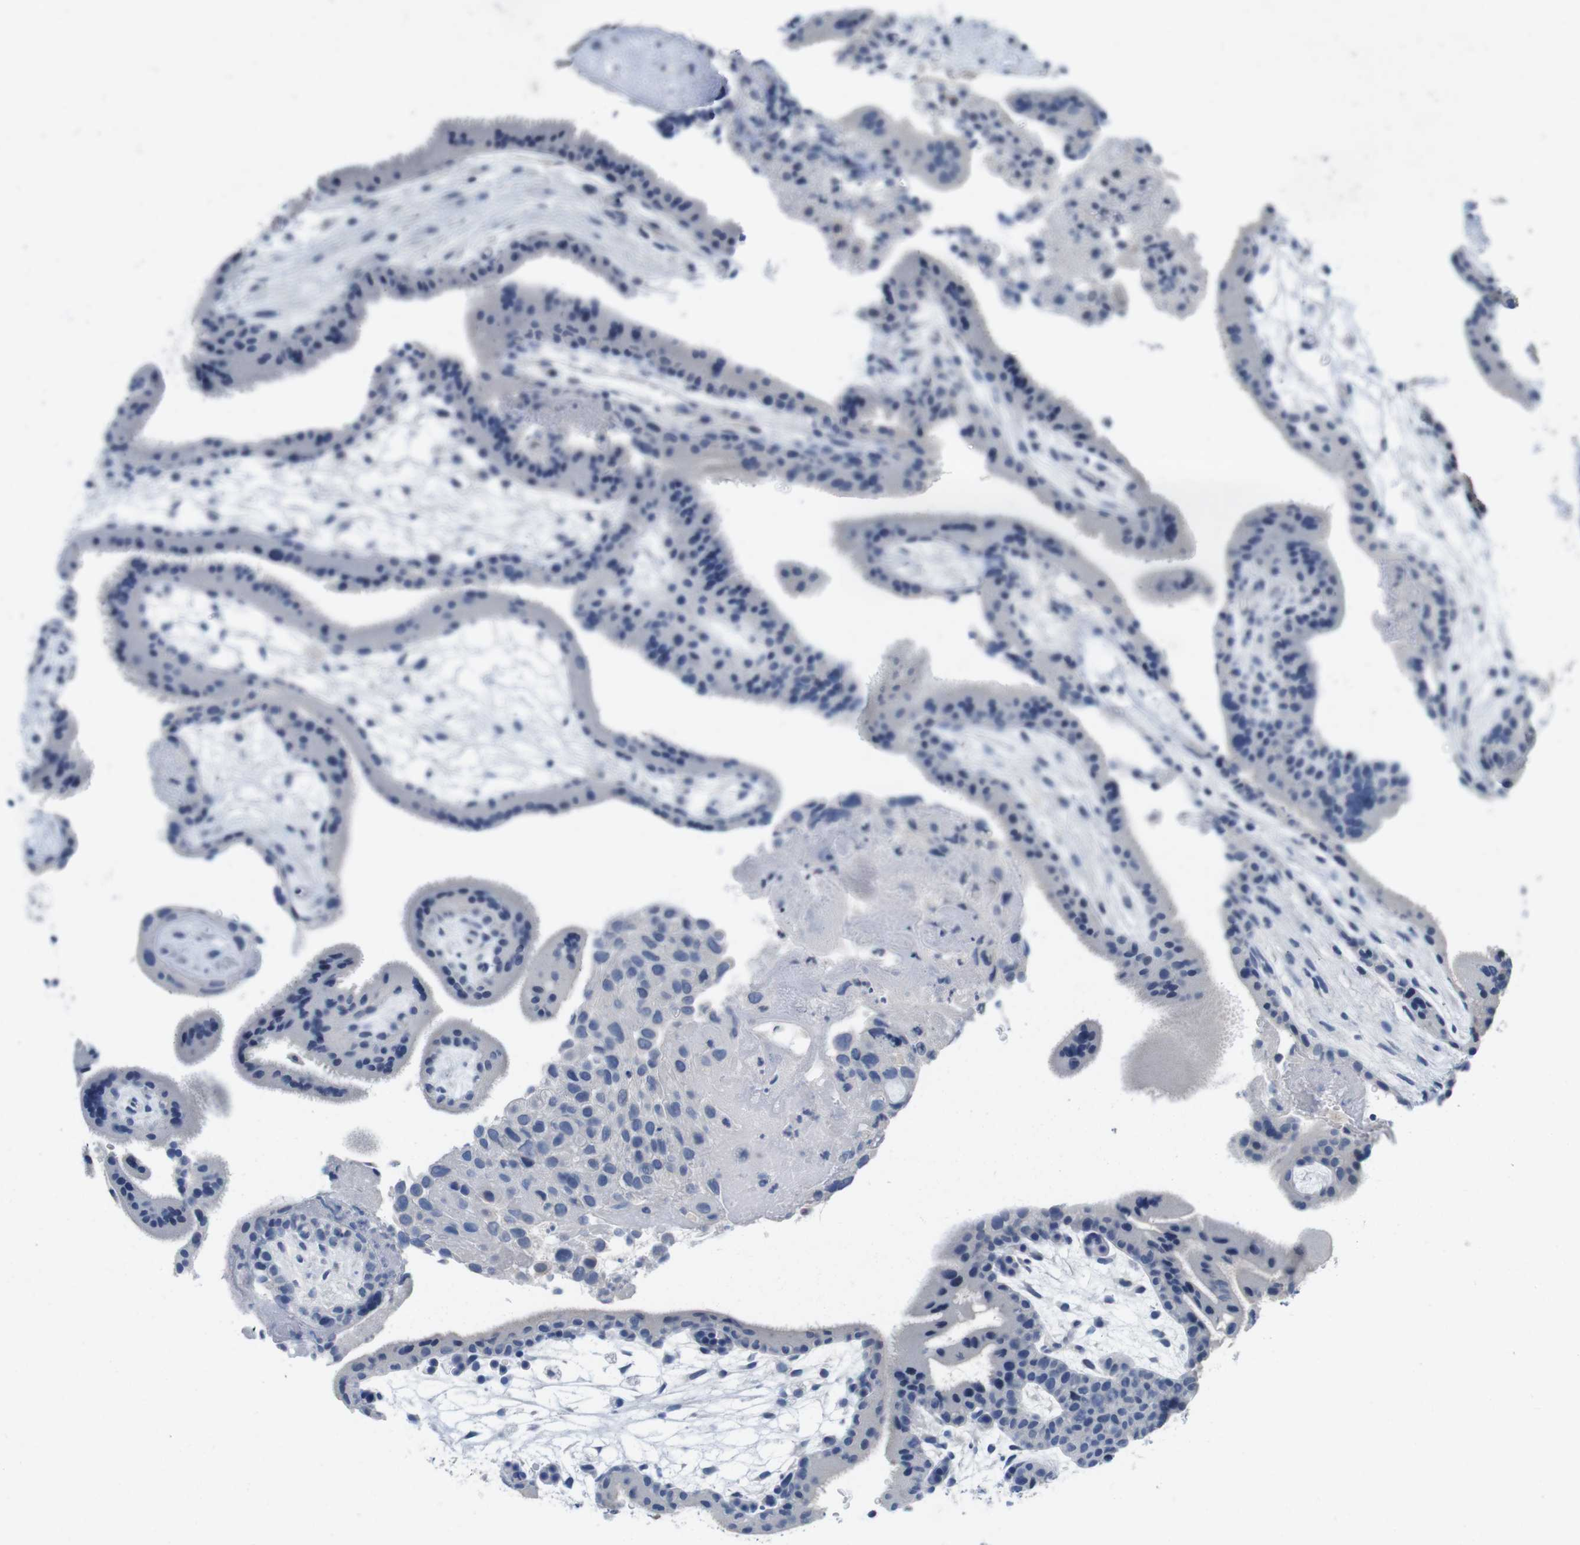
{"staining": {"intensity": "negative", "quantity": "none", "location": "none"}, "tissue": "placenta", "cell_type": "Decidual cells", "image_type": "normal", "snomed": [{"axis": "morphology", "description": "Normal tissue, NOS"}, {"axis": "topography", "description": "Placenta"}], "caption": "Immunohistochemistry histopathology image of normal placenta stained for a protein (brown), which reveals no staining in decidual cells. (Brightfield microscopy of DAB immunohistochemistry (IHC) at high magnification).", "gene": "MAP6", "patient": {"sex": "female", "age": 19}}